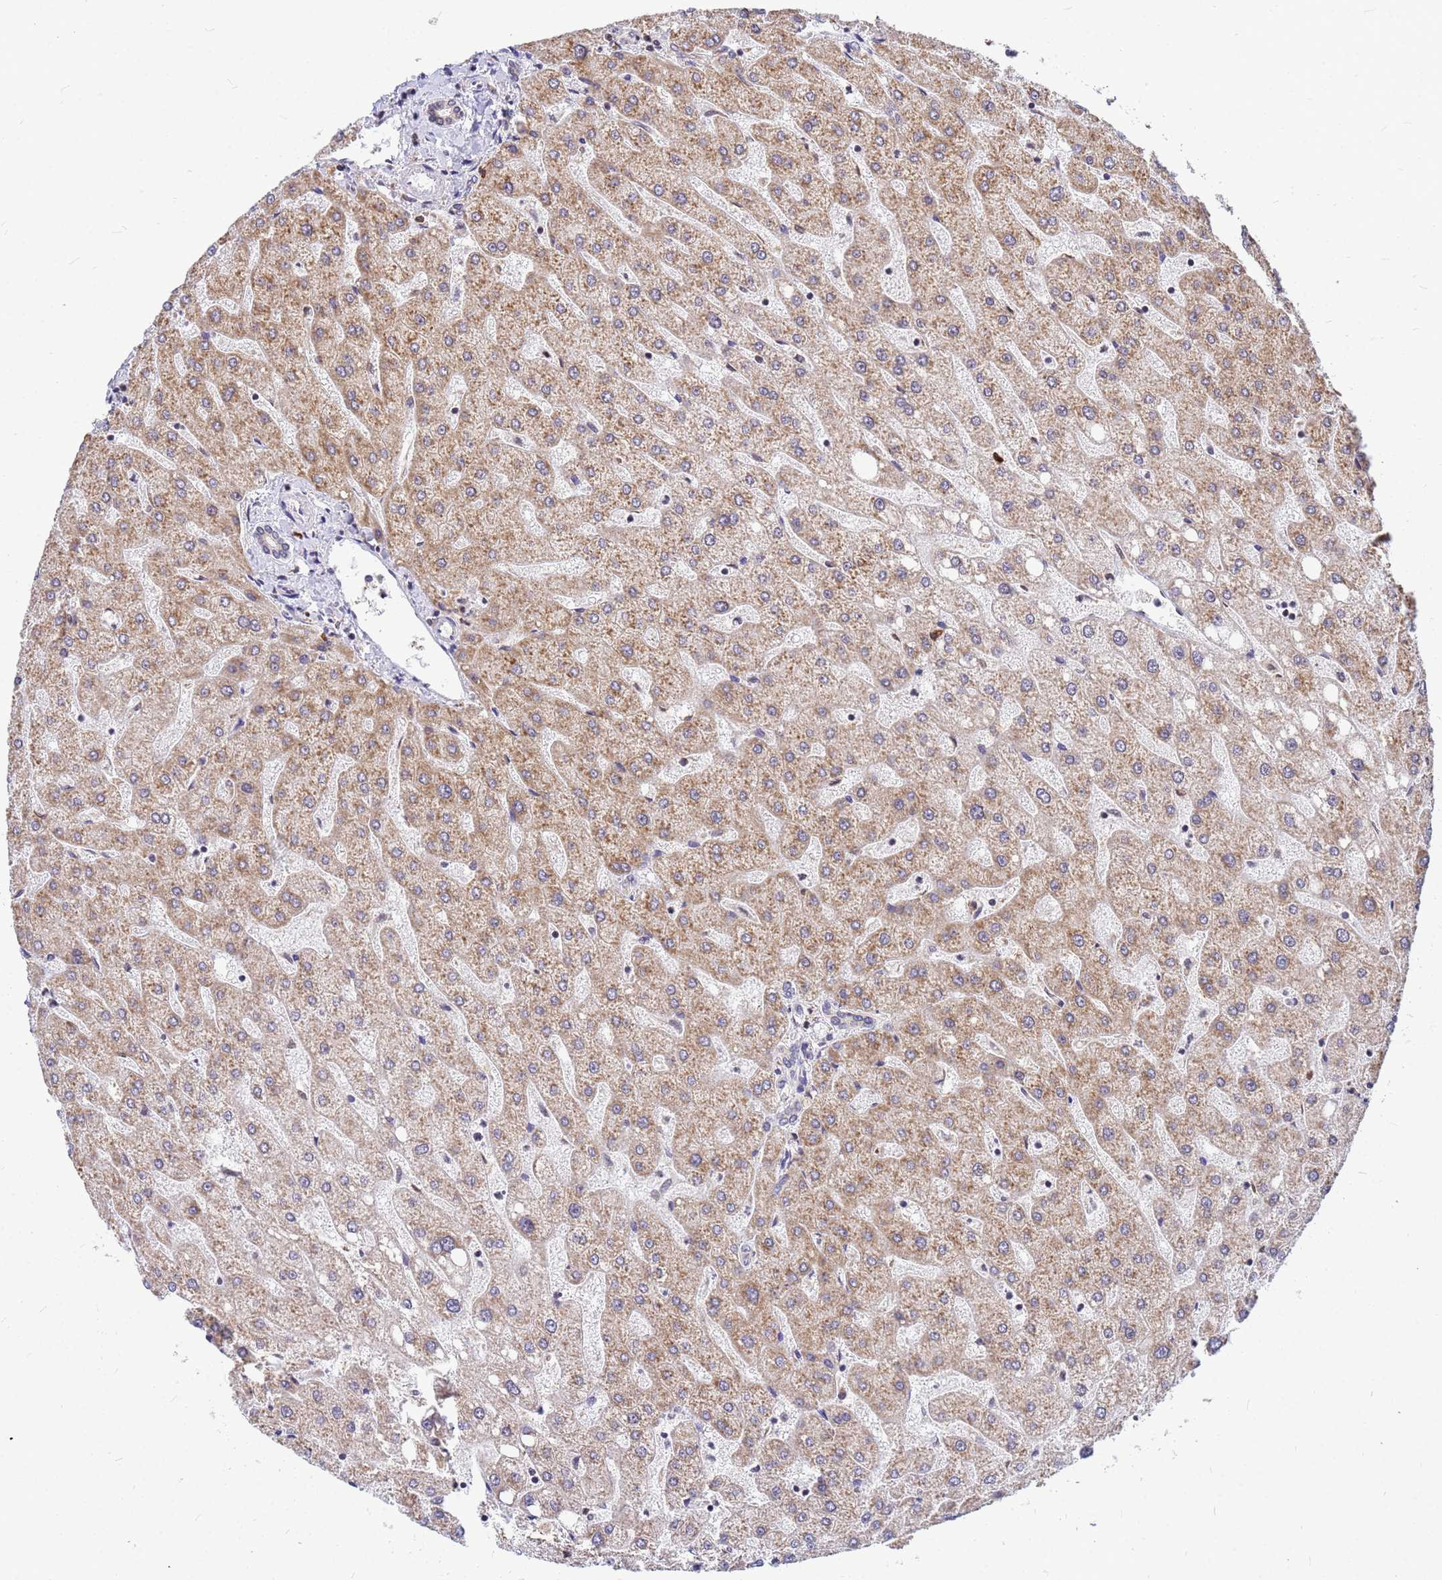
{"staining": {"intensity": "negative", "quantity": "none", "location": "none"}, "tissue": "liver", "cell_type": "Cholangiocytes", "image_type": "normal", "snomed": [{"axis": "morphology", "description": "Normal tissue, NOS"}, {"axis": "topography", "description": "Liver"}], "caption": "Cholangiocytes show no significant protein positivity in benign liver. (DAB immunohistochemistry (IHC) visualized using brightfield microscopy, high magnification).", "gene": "SSR4", "patient": {"sex": "male", "age": 67}}